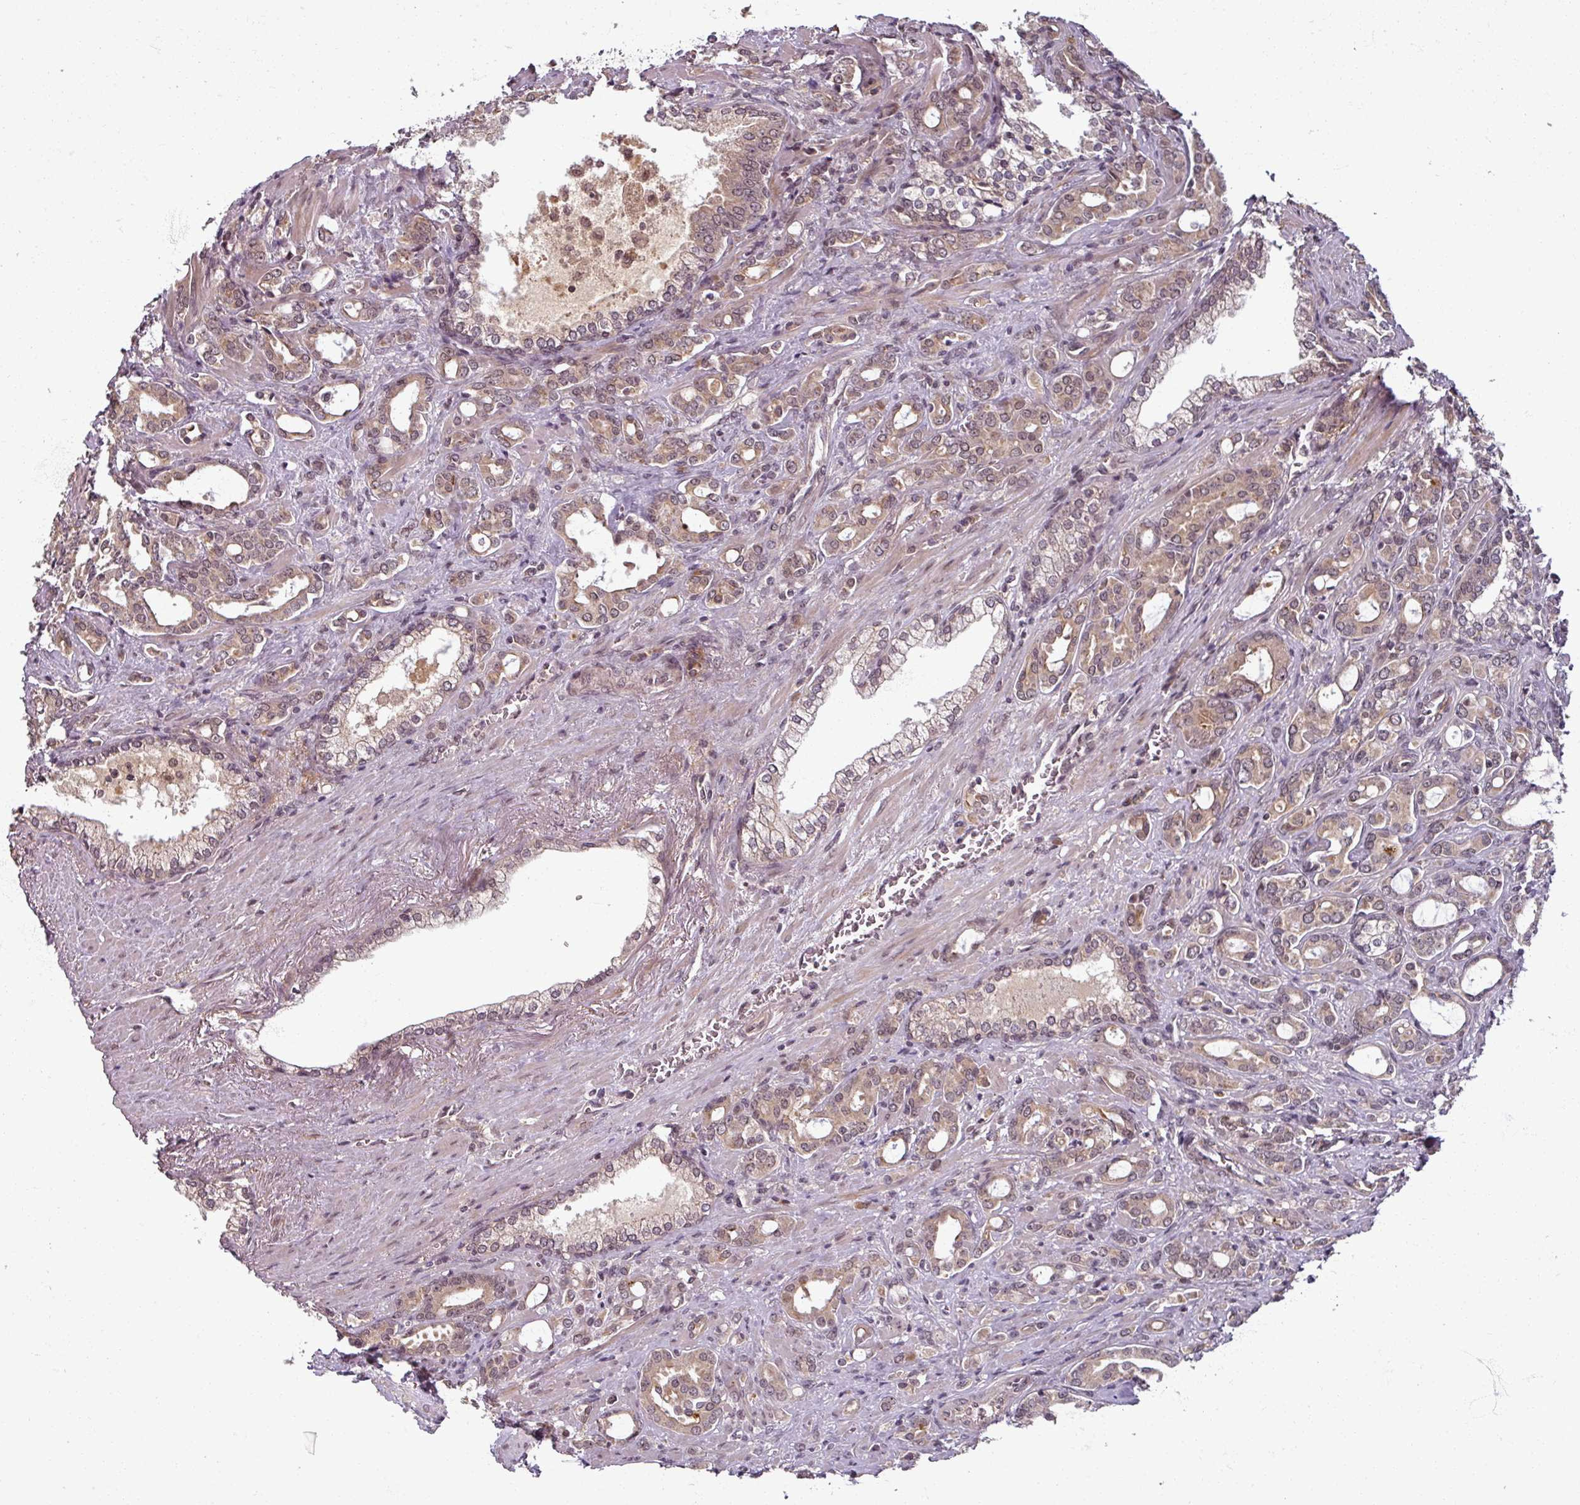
{"staining": {"intensity": "weak", "quantity": ">75%", "location": "cytoplasmic/membranous,nuclear"}, "tissue": "prostate cancer", "cell_type": "Tumor cells", "image_type": "cancer", "snomed": [{"axis": "morphology", "description": "Adenocarcinoma, High grade"}, {"axis": "topography", "description": "Prostate"}], "caption": "High-power microscopy captured an immunohistochemistry photomicrograph of adenocarcinoma (high-grade) (prostate), revealing weak cytoplasmic/membranous and nuclear staining in about >75% of tumor cells. The staining was performed using DAB to visualize the protein expression in brown, while the nuclei were stained in blue with hematoxylin (Magnification: 20x).", "gene": "POLR2G", "patient": {"sex": "male", "age": 72}}